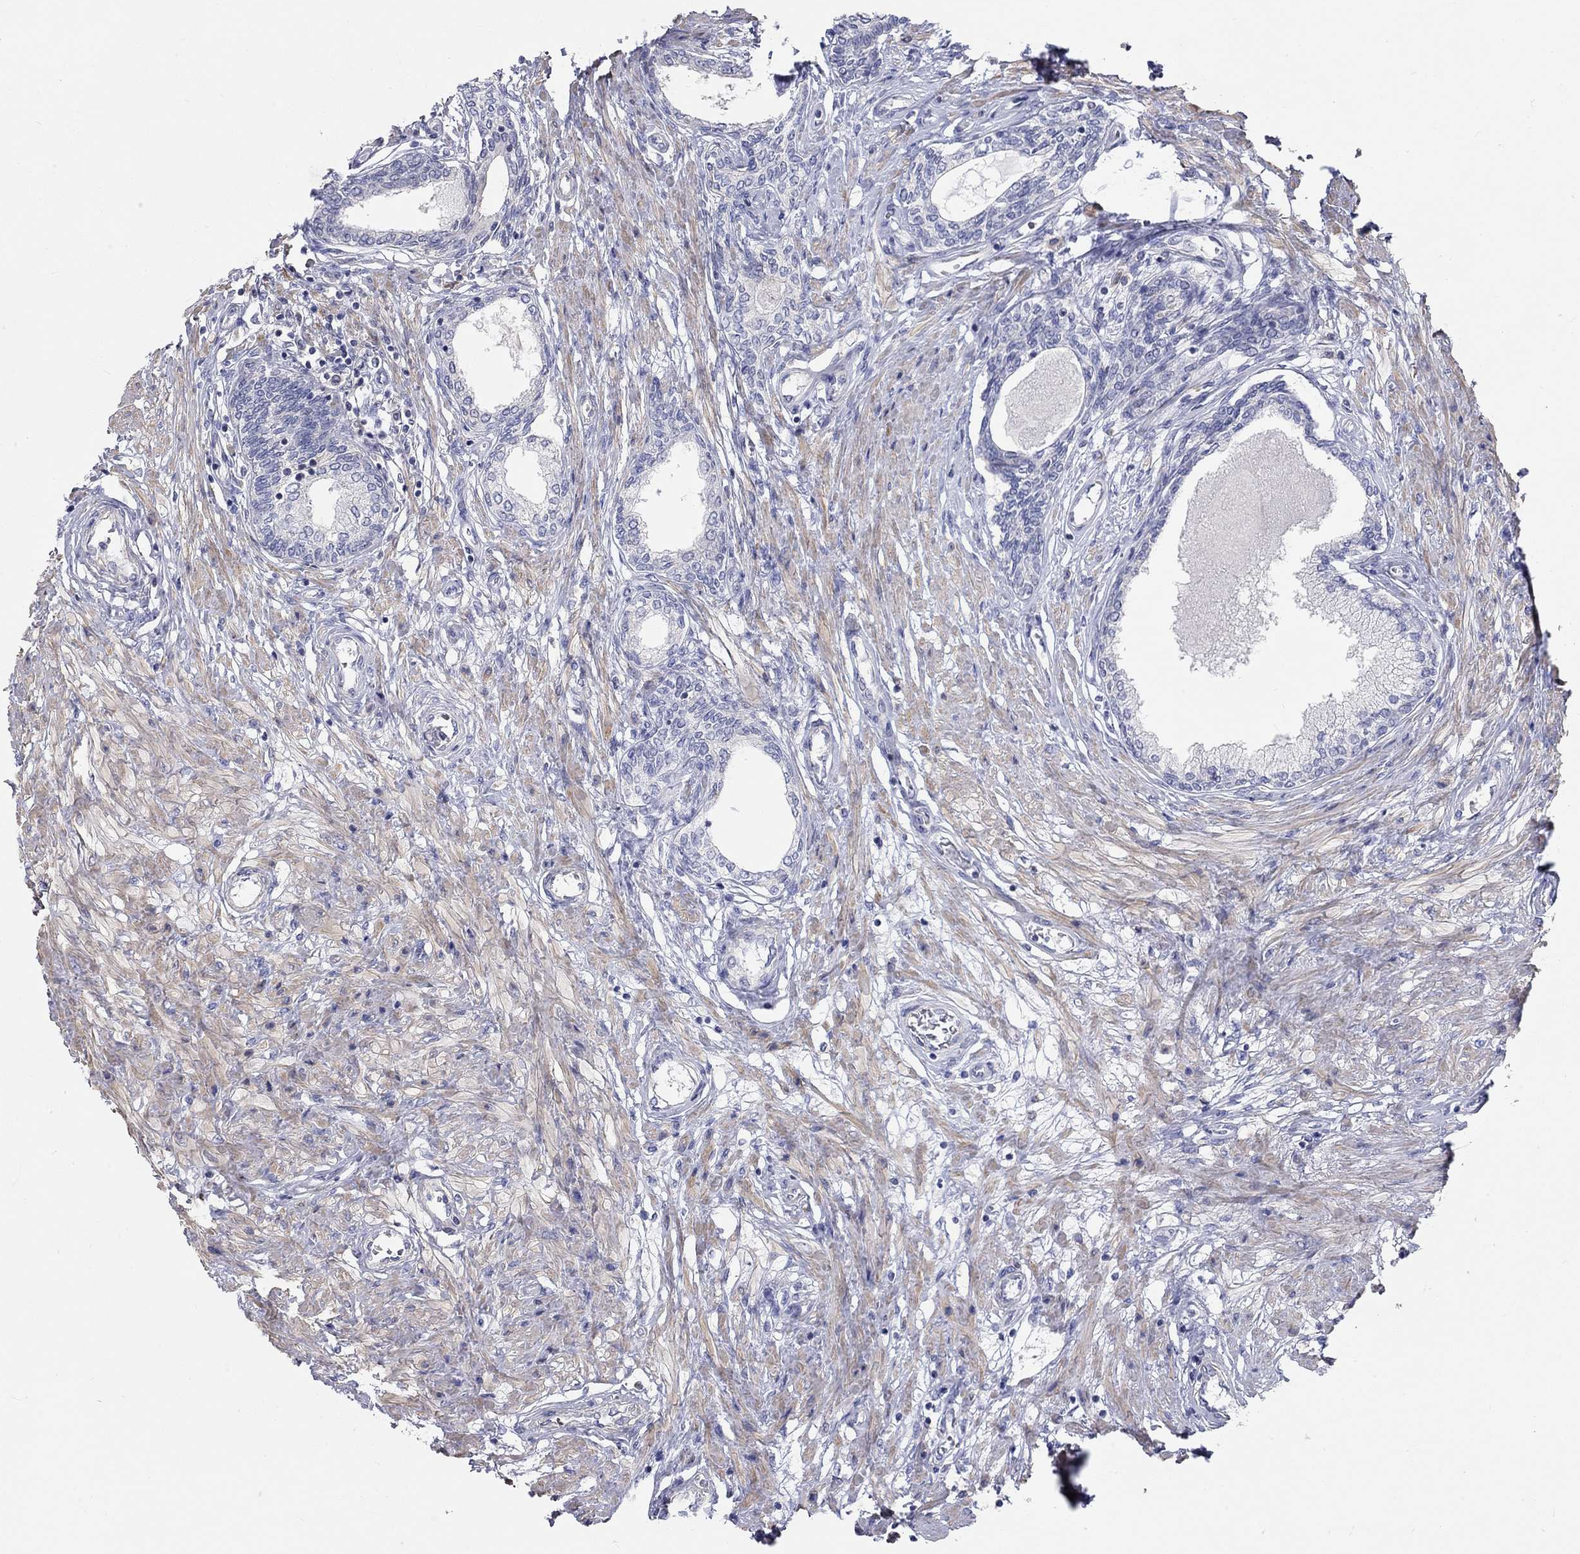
{"staining": {"intensity": "negative", "quantity": "none", "location": "none"}, "tissue": "prostate cancer", "cell_type": "Tumor cells", "image_type": "cancer", "snomed": [{"axis": "morphology", "description": "Adenocarcinoma, Low grade"}, {"axis": "topography", "description": "Prostate and seminal vesicle, NOS"}], "caption": "A photomicrograph of human prostate cancer is negative for staining in tumor cells.", "gene": "PCDHGA10", "patient": {"sex": "male", "age": 61}}